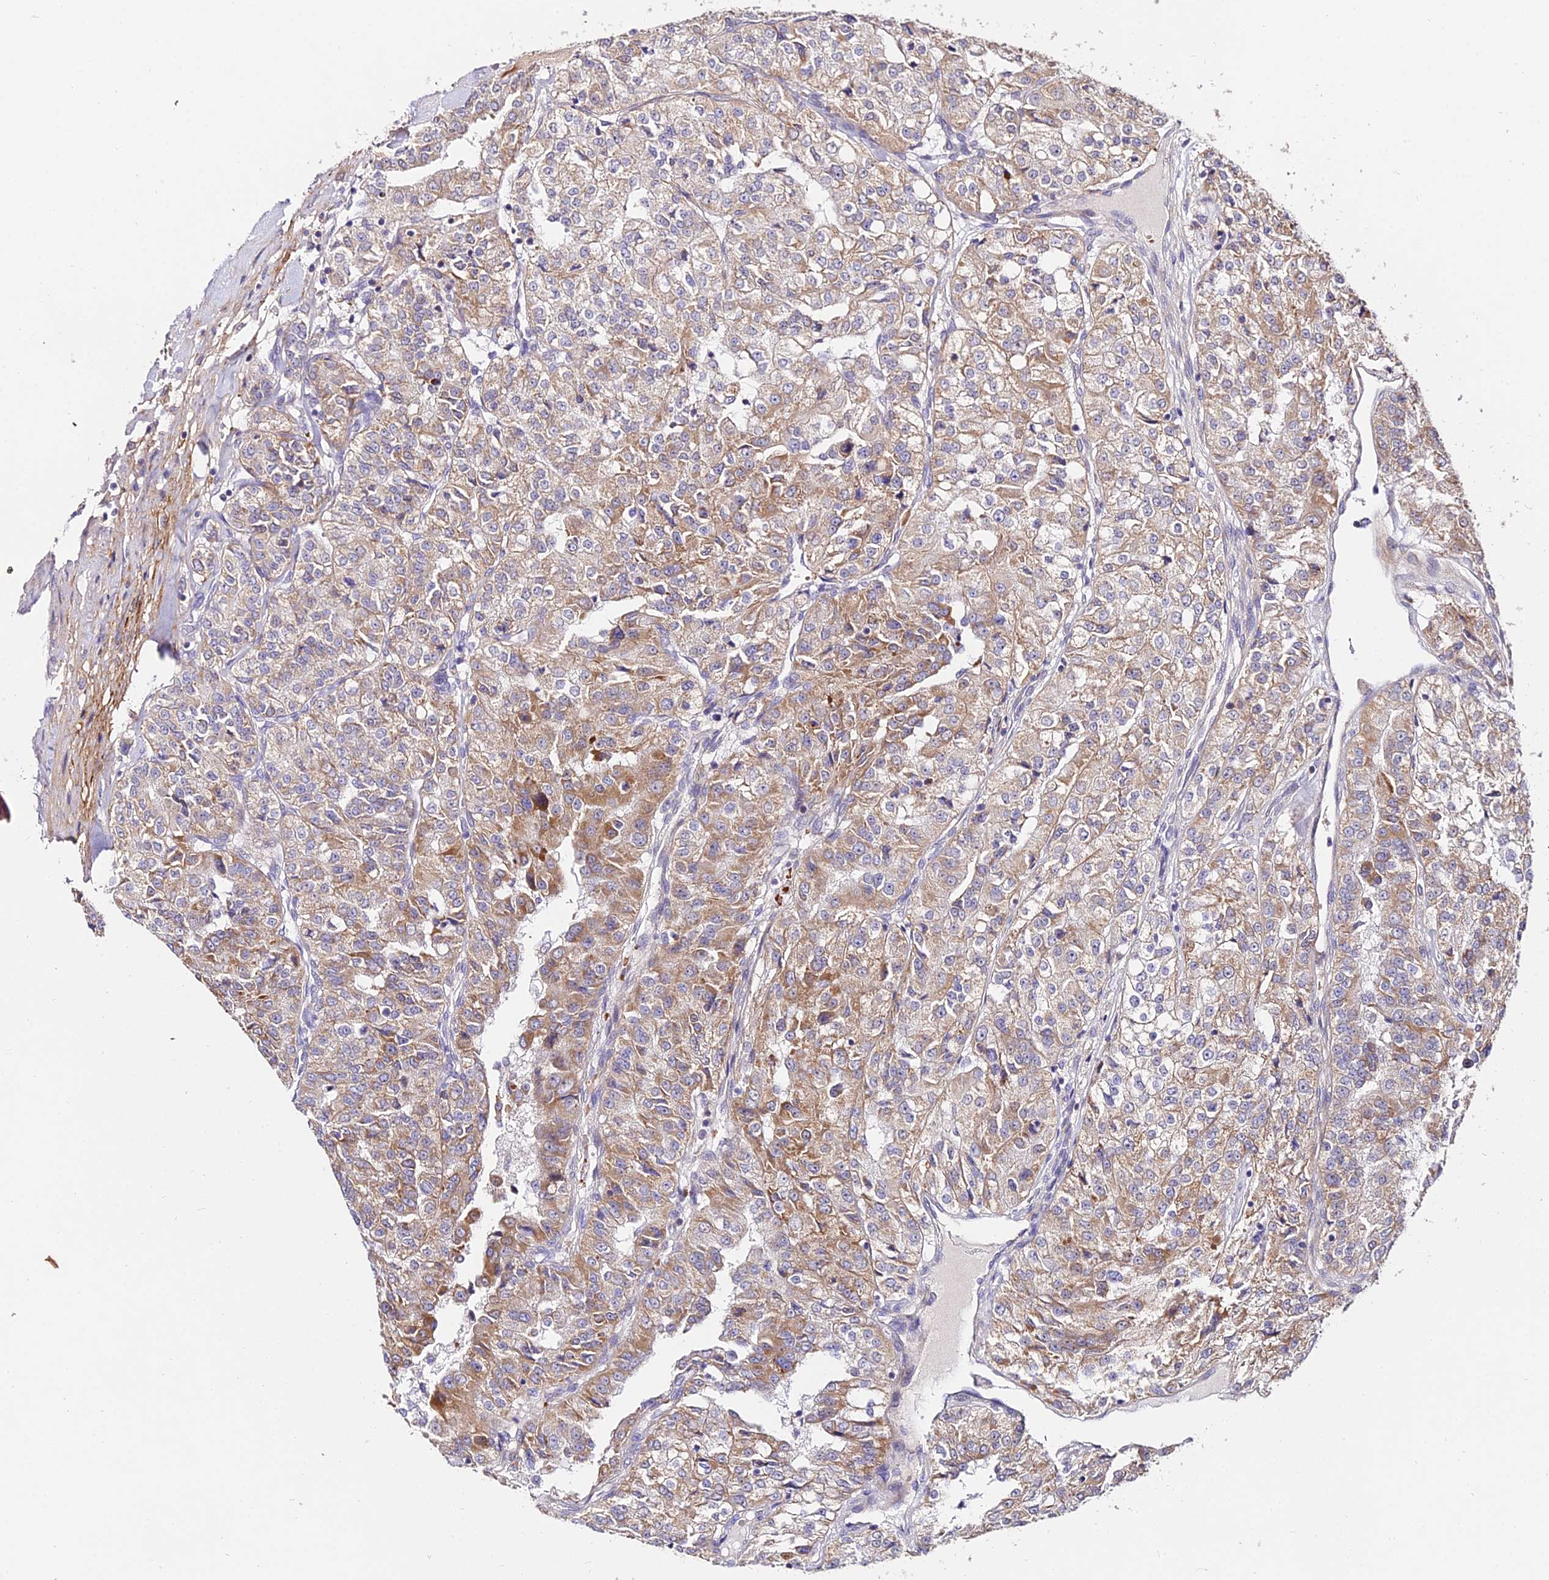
{"staining": {"intensity": "moderate", "quantity": "25%-75%", "location": "cytoplasmic/membranous"}, "tissue": "renal cancer", "cell_type": "Tumor cells", "image_type": "cancer", "snomed": [{"axis": "morphology", "description": "Adenocarcinoma, NOS"}, {"axis": "topography", "description": "Kidney"}], "caption": "Human renal cancer stained for a protein (brown) displays moderate cytoplasmic/membranous positive positivity in approximately 25%-75% of tumor cells.", "gene": "WDR5B", "patient": {"sex": "female", "age": 63}}